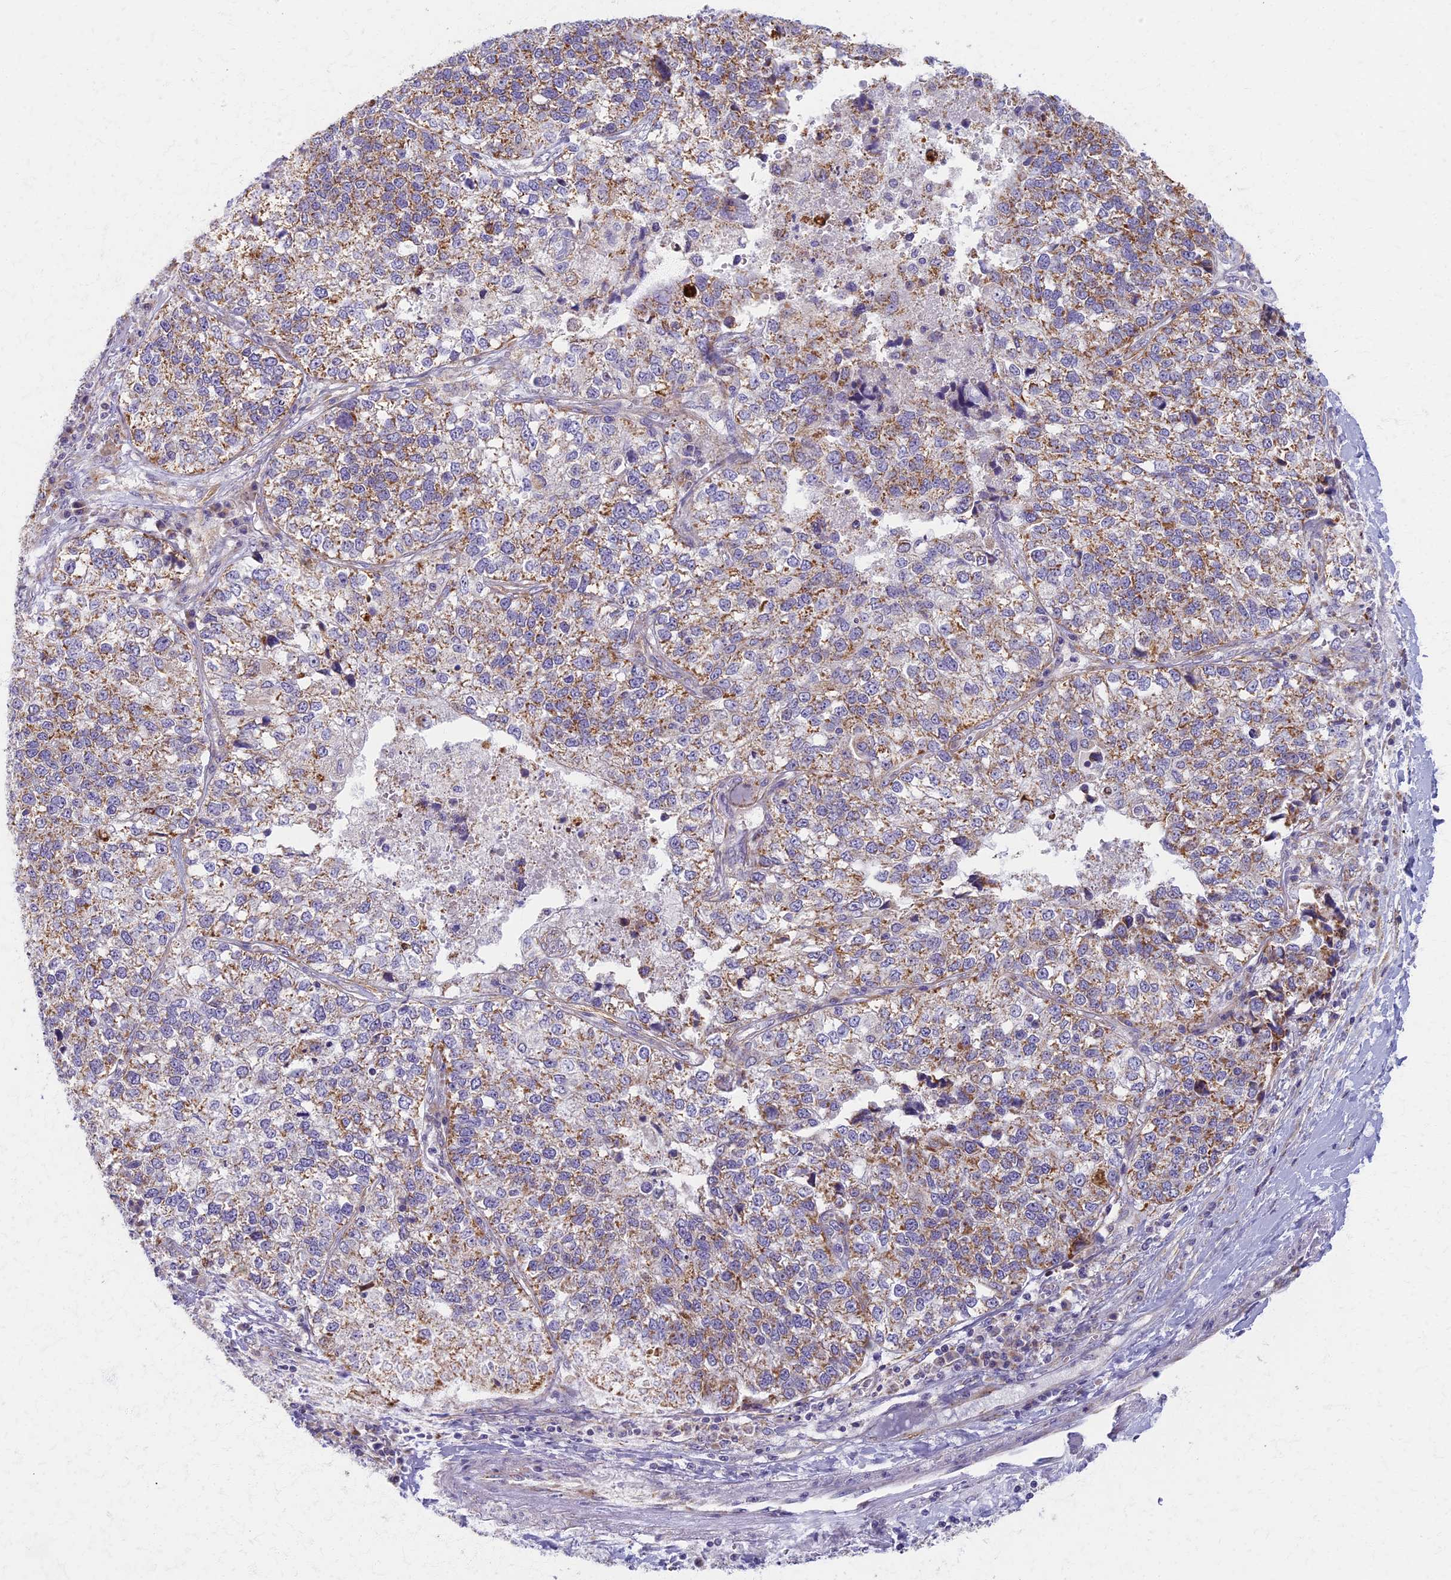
{"staining": {"intensity": "moderate", "quantity": ">75%", "location": "cytoplasmic/membranous"}, "tissue": "lung cancer", "cell_type": "Tumor cells", "image_type": "cancer", "snomed": [{"axis": "morphology", "description": "Adenocarcinoma, NOS"}, {"axis": "topography", "description": "Lung"}], "caption": "Lung adenocarcinoma was stained to show a protein in brown. There is medium levels of moderate cytoplasmic/membranous expression in approximately >75% of tumor cells.", "gene": "MRPS25", "patient": {"sex": "male", "age": 49}}